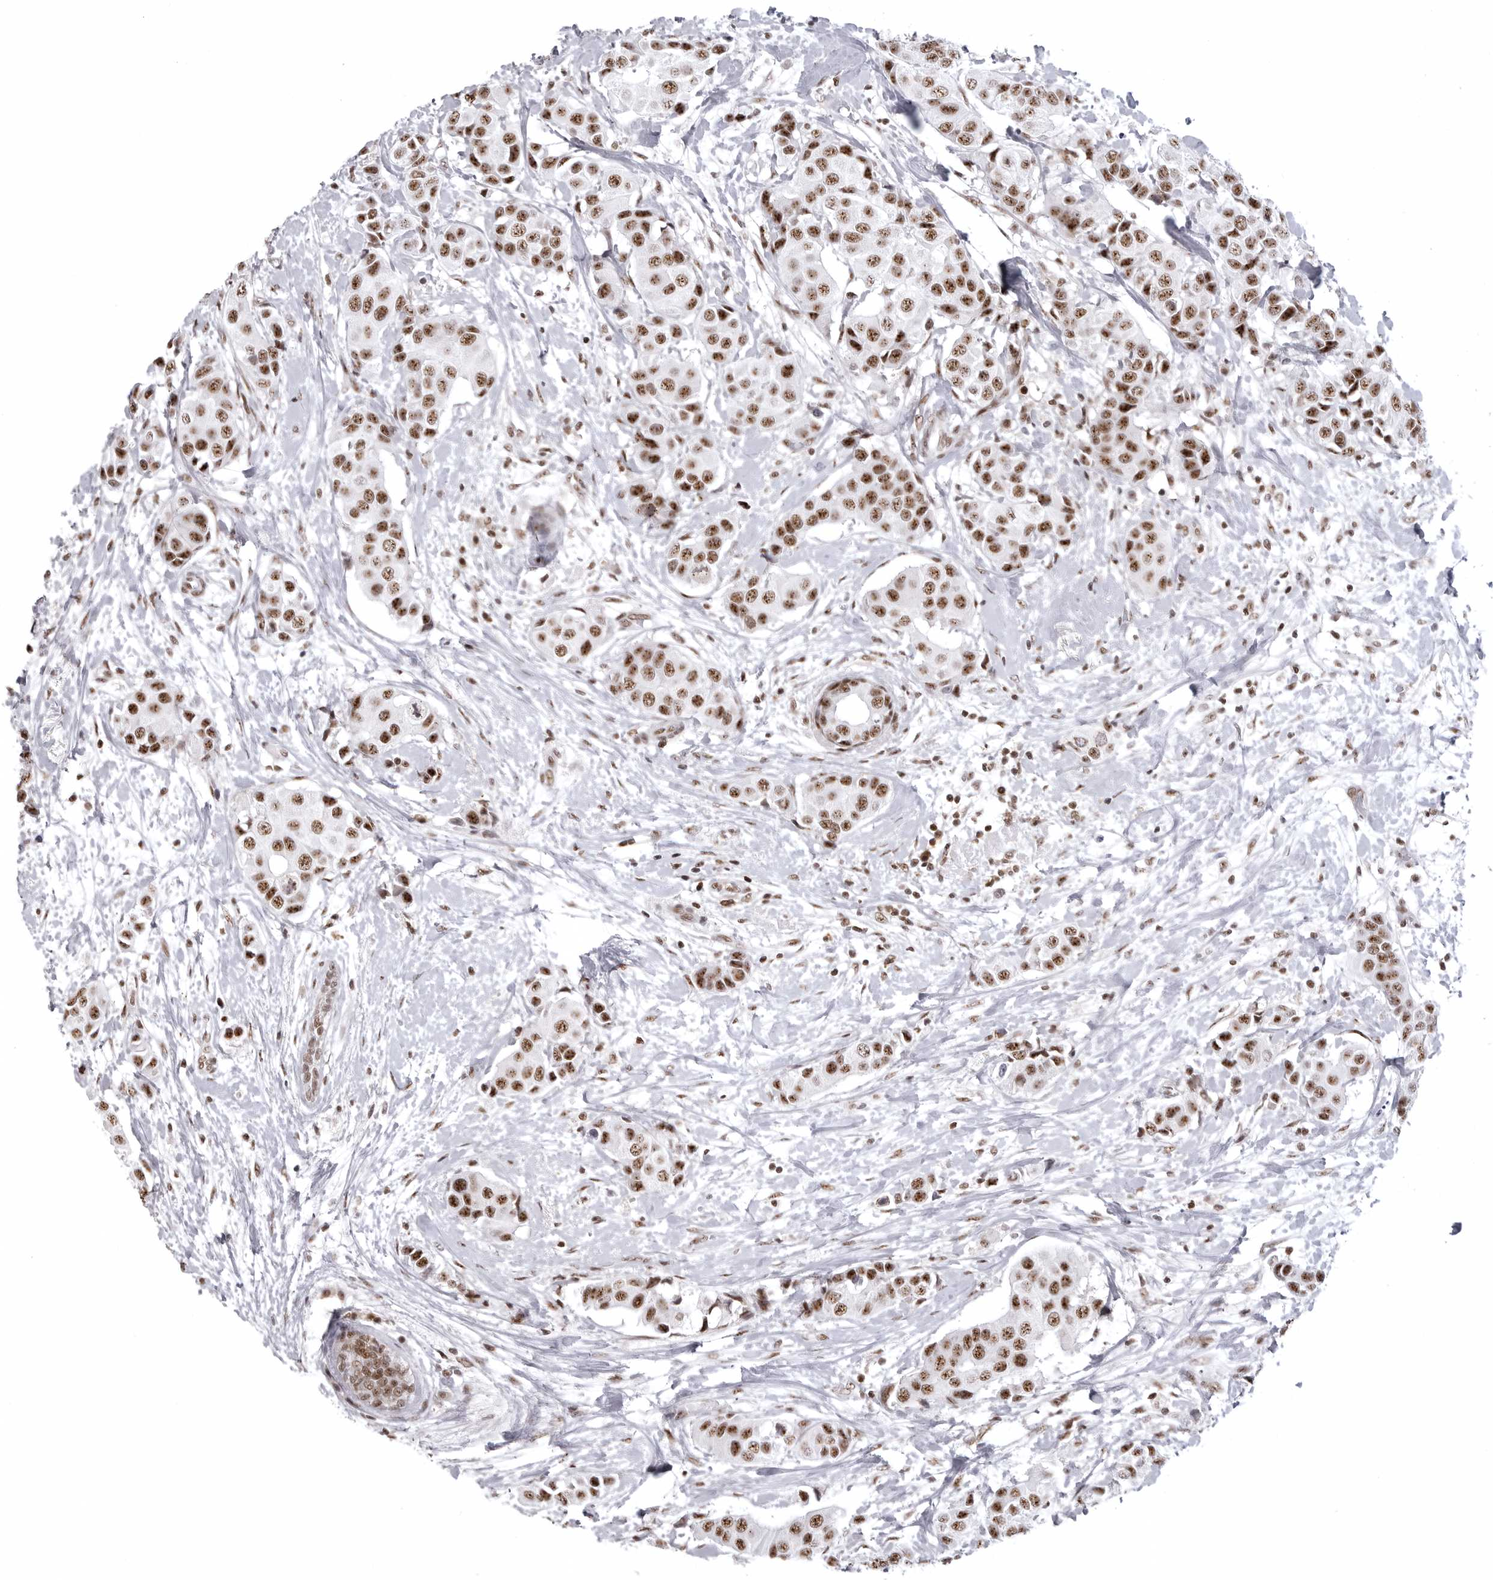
{"staining": {"intensity": "strong", "quantity": ">75%", "location": "nuclear"}, "tissue": "breast cancer", "cell_type": "Tumor cells", "image_type": "cancer", "snomed": [{"axis": "morphology", "description": "Normal tissue, NOS"}, {"axis": "morphology", "description": "Duct carcinoma"}, {"axis": "topography", "description": "Breast"}], "caption": "Strong nuclear staining for a protein is identified in about >75% of tumor cells of breast cancer (invasive ductal carcinoma) using immunohistochemistry.", "gene": "WRAP53", "patient": {"sex": "female", "age": 39}}